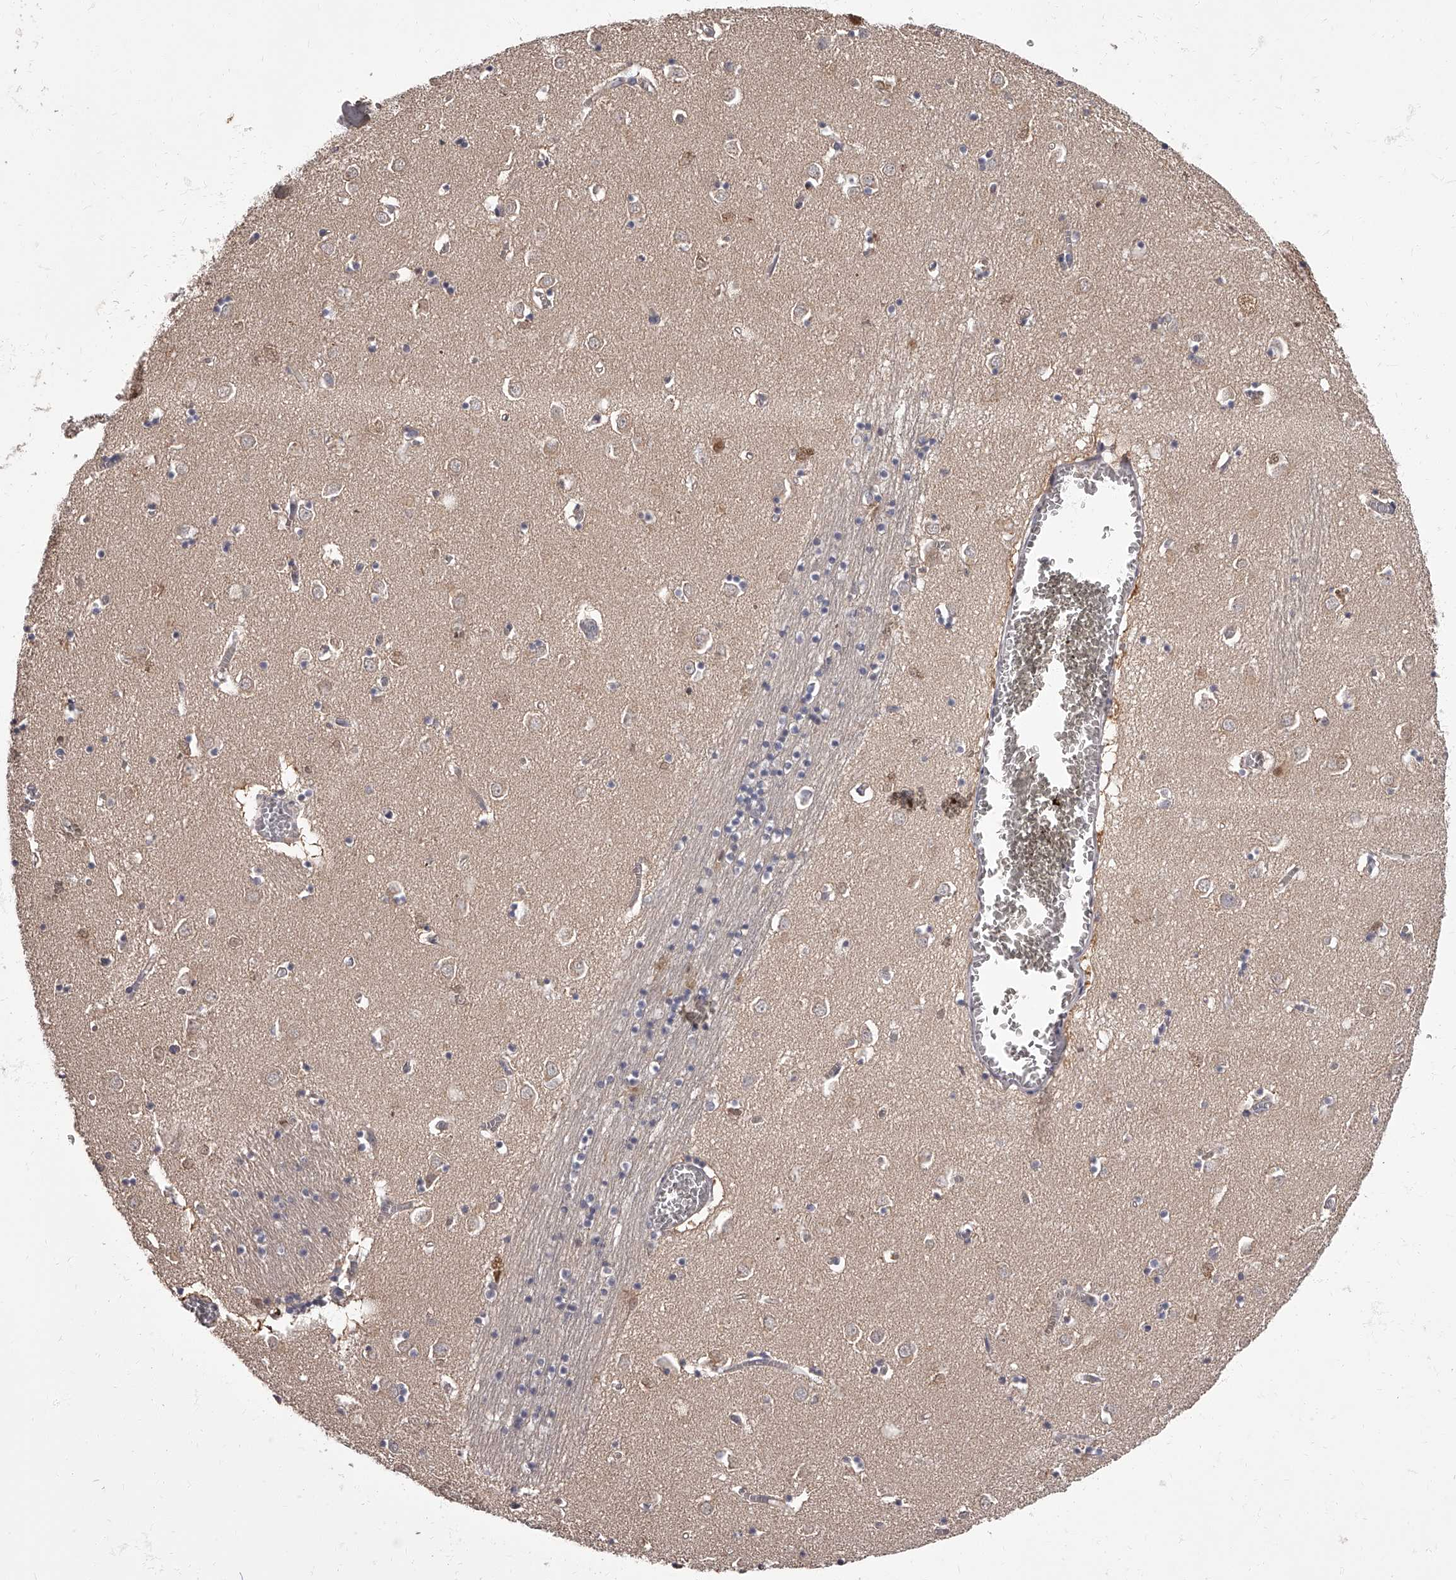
{"staining": {"intensity": "weak", "quantity": "<25%", "location": "cytoplasmic/membranous"}, "tissue": "caudate", "cell_type": "Glial cells", "image_type": "normal", "snomed": [{"axis": "morphology", "description": "Normal tissue, NOS"}, {"axis": "topography", "description": "Lateral ventricle wall"}], "caption": "This is an immunohistochemistry photomicrograph of unremarkable caudate. There is no staining in glial cells.", "gene": "APEH", "patient": {"sex": "male", "age": 70}}